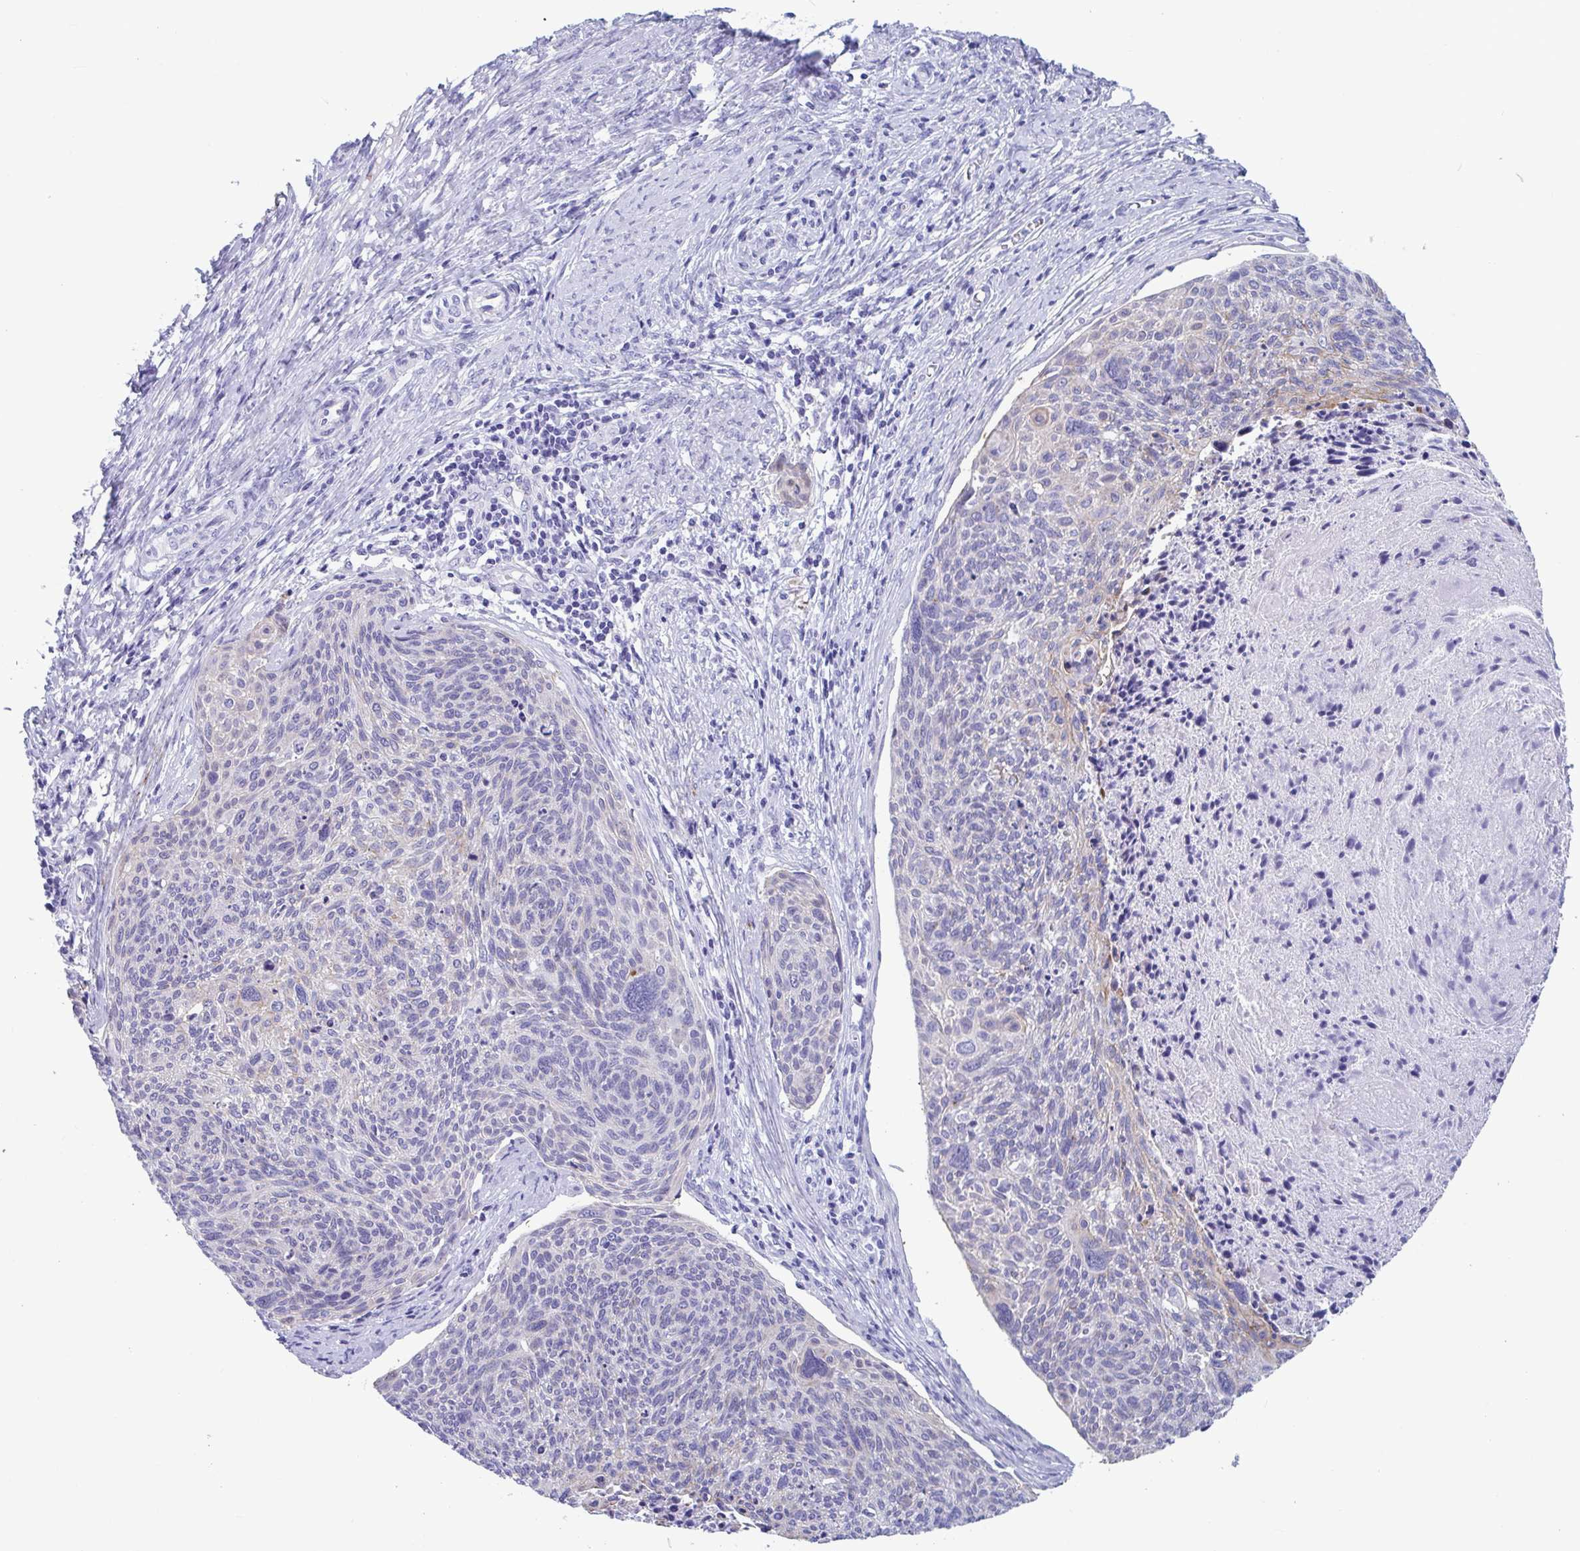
{"staining": {"intensity": "moderate", "quantity": "<25%", "location": "cytoplasmic/membranous"}, "tissue": "cervical cancer", "cell_type": "Tumor cells", "image_type": "cancer", "snomed": [{"axis": "morphology", "description": "Squamous cell carcinoma, NOS"}, {"axis": "topography", "description": "Cervix"}], "caption": "Tumor cells display low levels of moderate cytoplasmic/membranous staining in about <25% of cells in human cervical cancer (squamous cell carcinoma).", "gene": "TTC30B", "patient": {"sex": "female", "age": 49}}